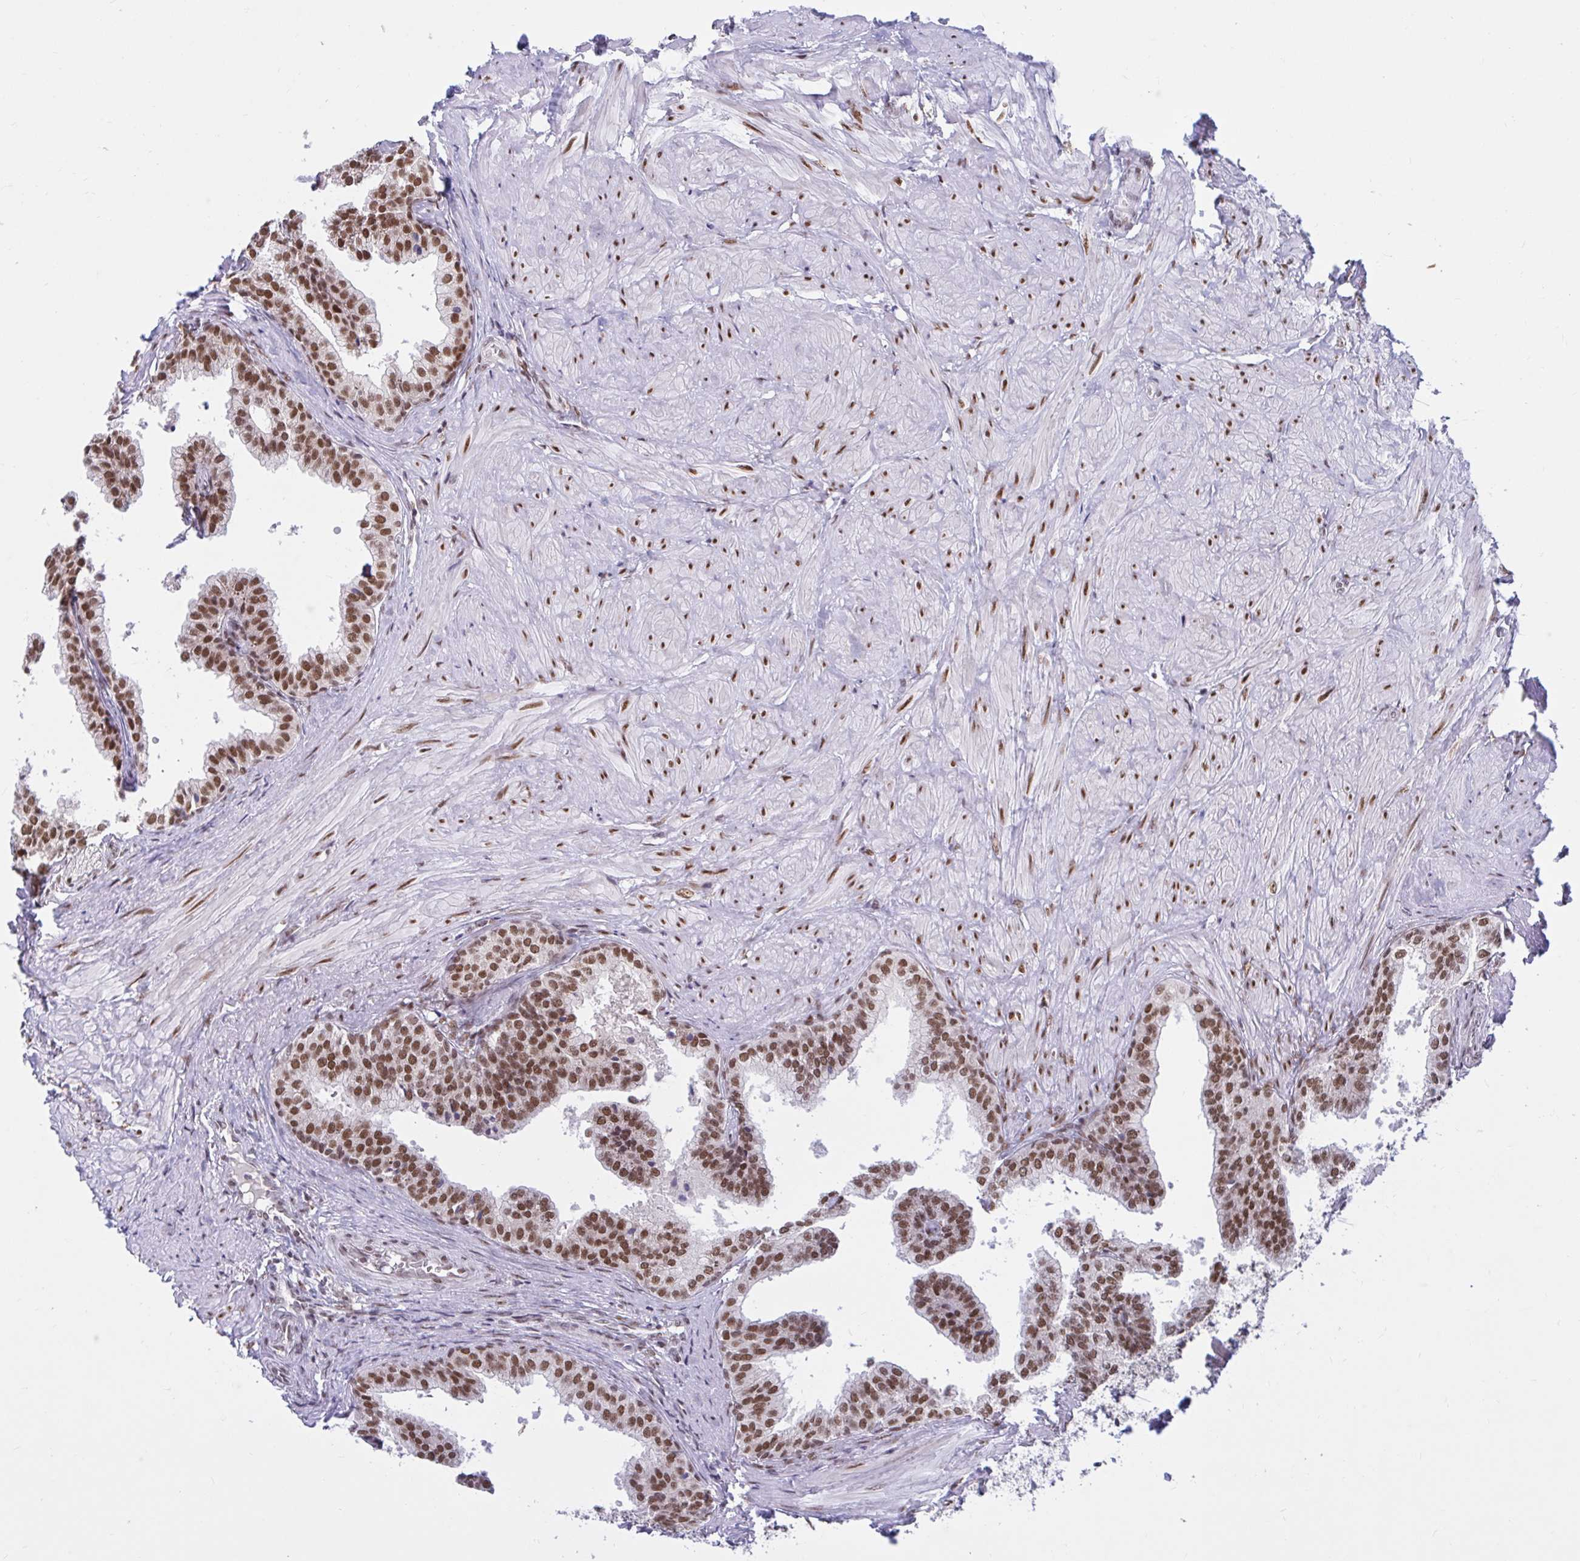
{"staining": {"intensity": "strong", "quantity": ">75%", "location": "nuclear"}, "tissue": "prostate", "cell_type": "Glandular cells", "image_type": "normal", "snomed": [{"axis": "morphology", "description": "Normal tissue, NOS"}, {"axis": "topography", "description": "Prostate"}, {"axis": "topography", "description": "Peripheral nerve tissue"}], "caption": "A brown stain shows strong nuclear staining of a protein in glandular cells of unremarkable prostate. (Stains: DAB (3,3'-diaminobenzidine) in brown, nuclei in blue, Microscopy: brightfield microscopy at high magnification).", "gene": "PHF10", "patient": {"sex": "male", "age": 55}}